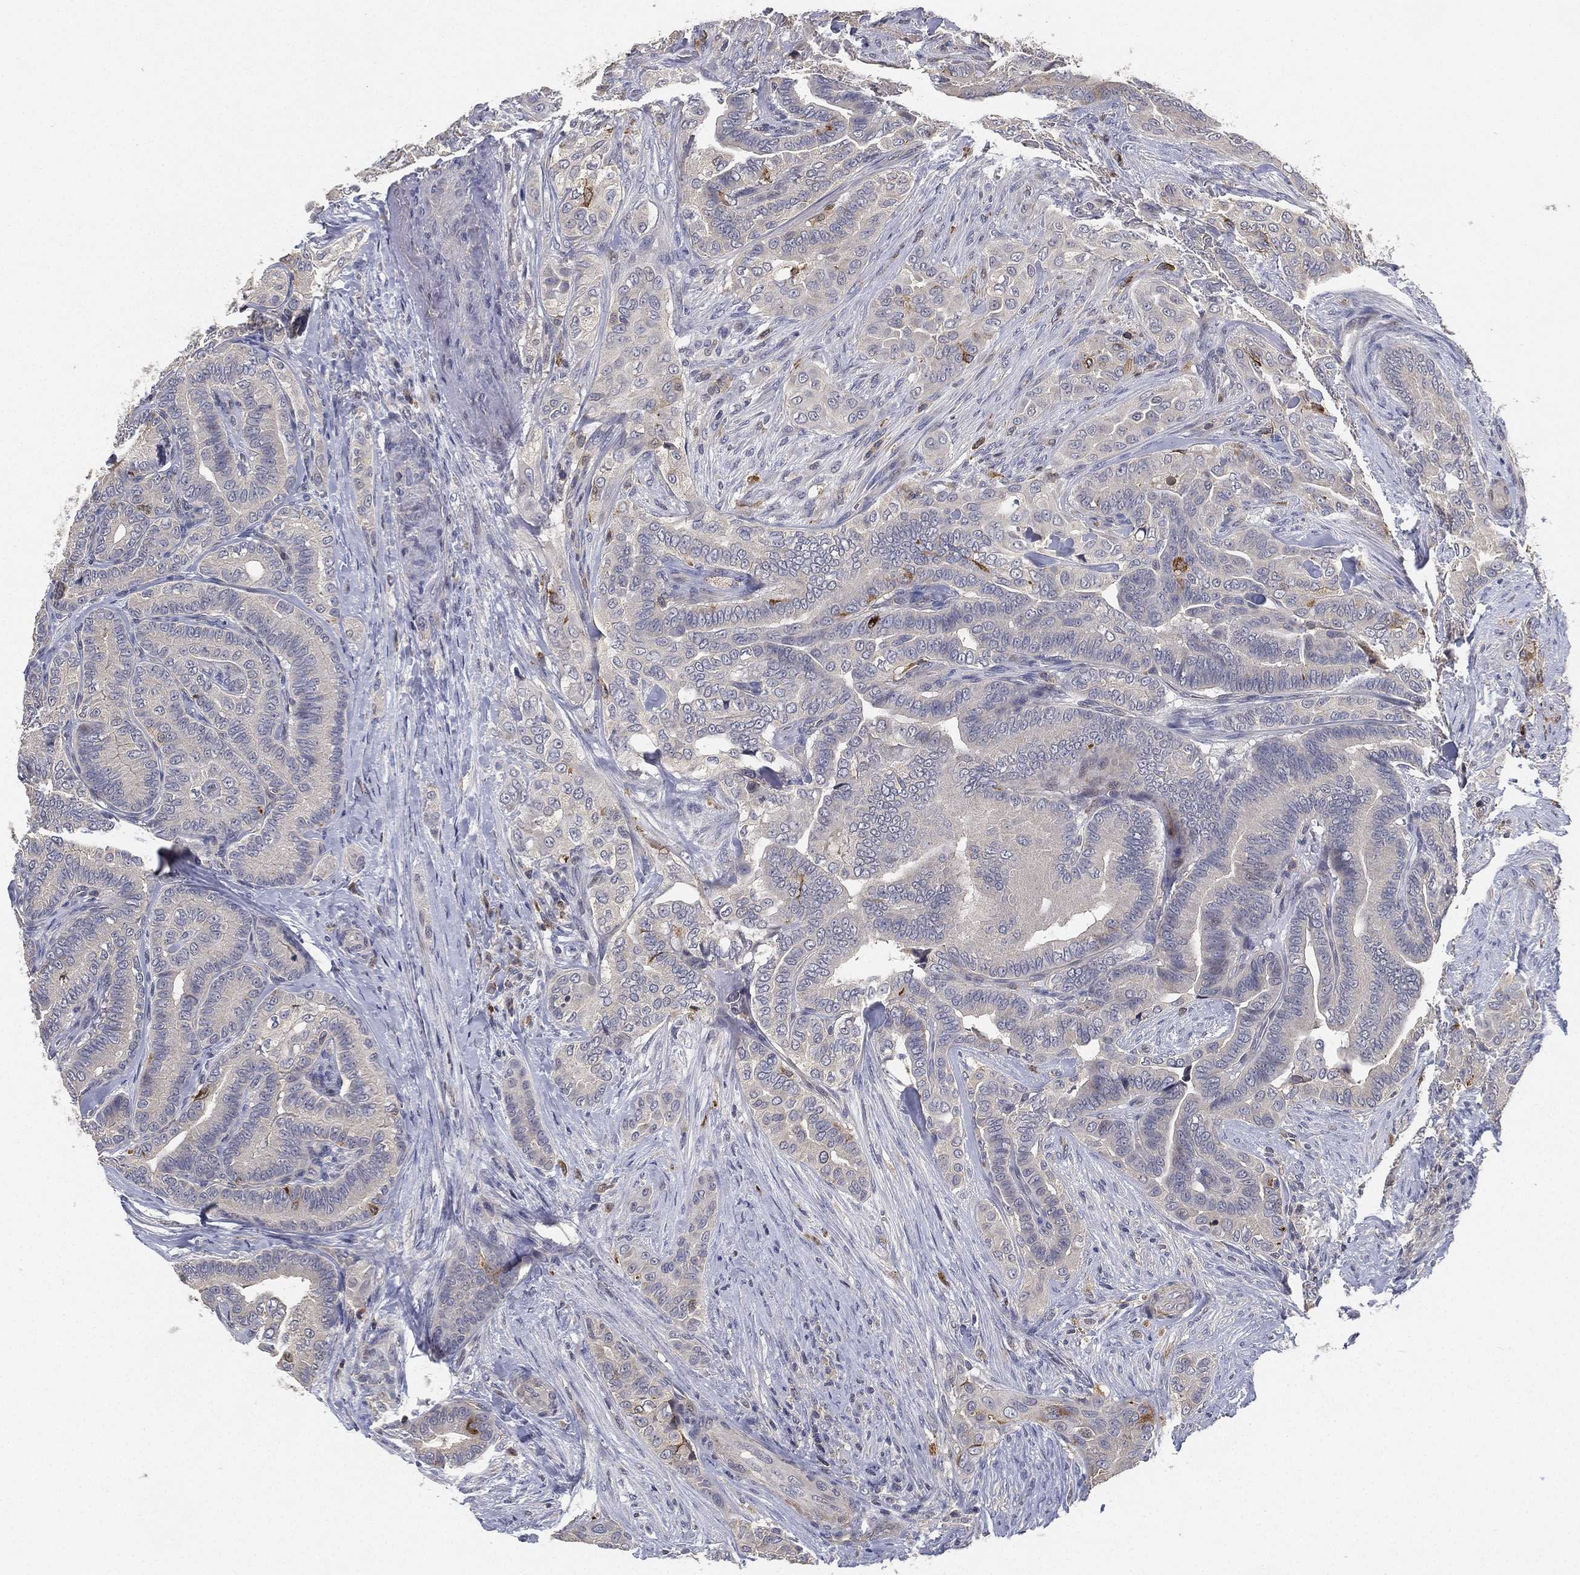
{"staining": {"intensity": "negative", "quantity": "none", "location": "none"}, "tissue": "thyroid cancer", "cell_type": "Tumor cells", "image_type": "cancer", "snomed": [{"axis": "morphology", "description": "Papillary adenocarcinoma, NOS"}, {"axis": "topography", "description": "Thyroid gland"}], "caption": "Immunohistochemical staining of thyroid cancer reveals no significant positivity in tumor cells.", "gene": "CFAP251", "patient": {"sex": "male", "age": 61}}